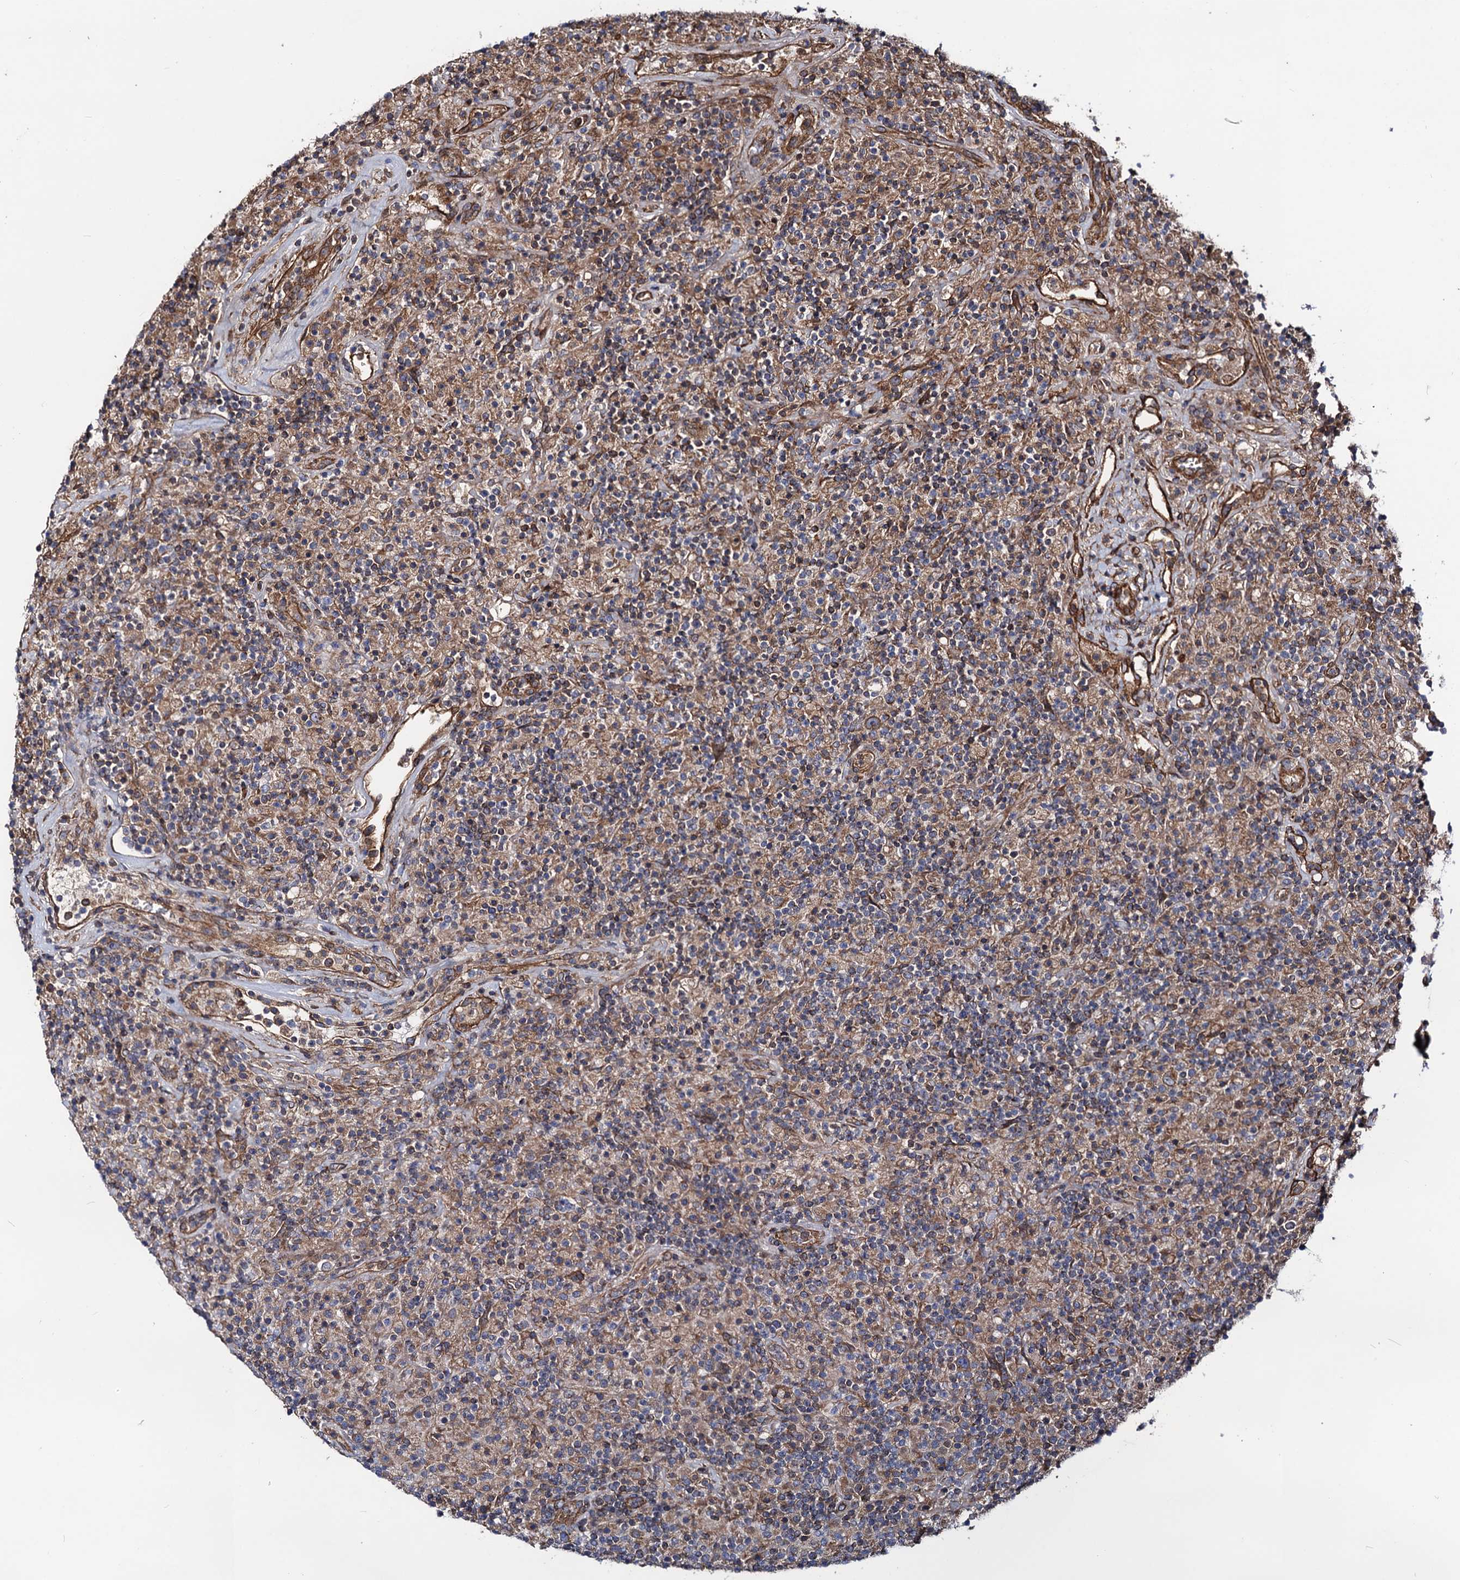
{"staining": {"intensity": "moderate", "quantity": ">75%", "location": "cytoplasmic/membranous"}, "tissue": "lymphoma", "cell_type": "Tumor cells", "image_type": "cancer", "snomed": [{"axis": "morphology", "description": "Hodgkin's disease, NOS"}, {"axis": "topography", "description": "Lymph node"}], "caption": "Lymphoma was stained to show a protein in brown. There is medium levels of moderate cytoplasmic/membranous staining in approximately >75% of tumor cells.", "gene": "CIP2A", "patient": {"sex": "male", "age": 70}}